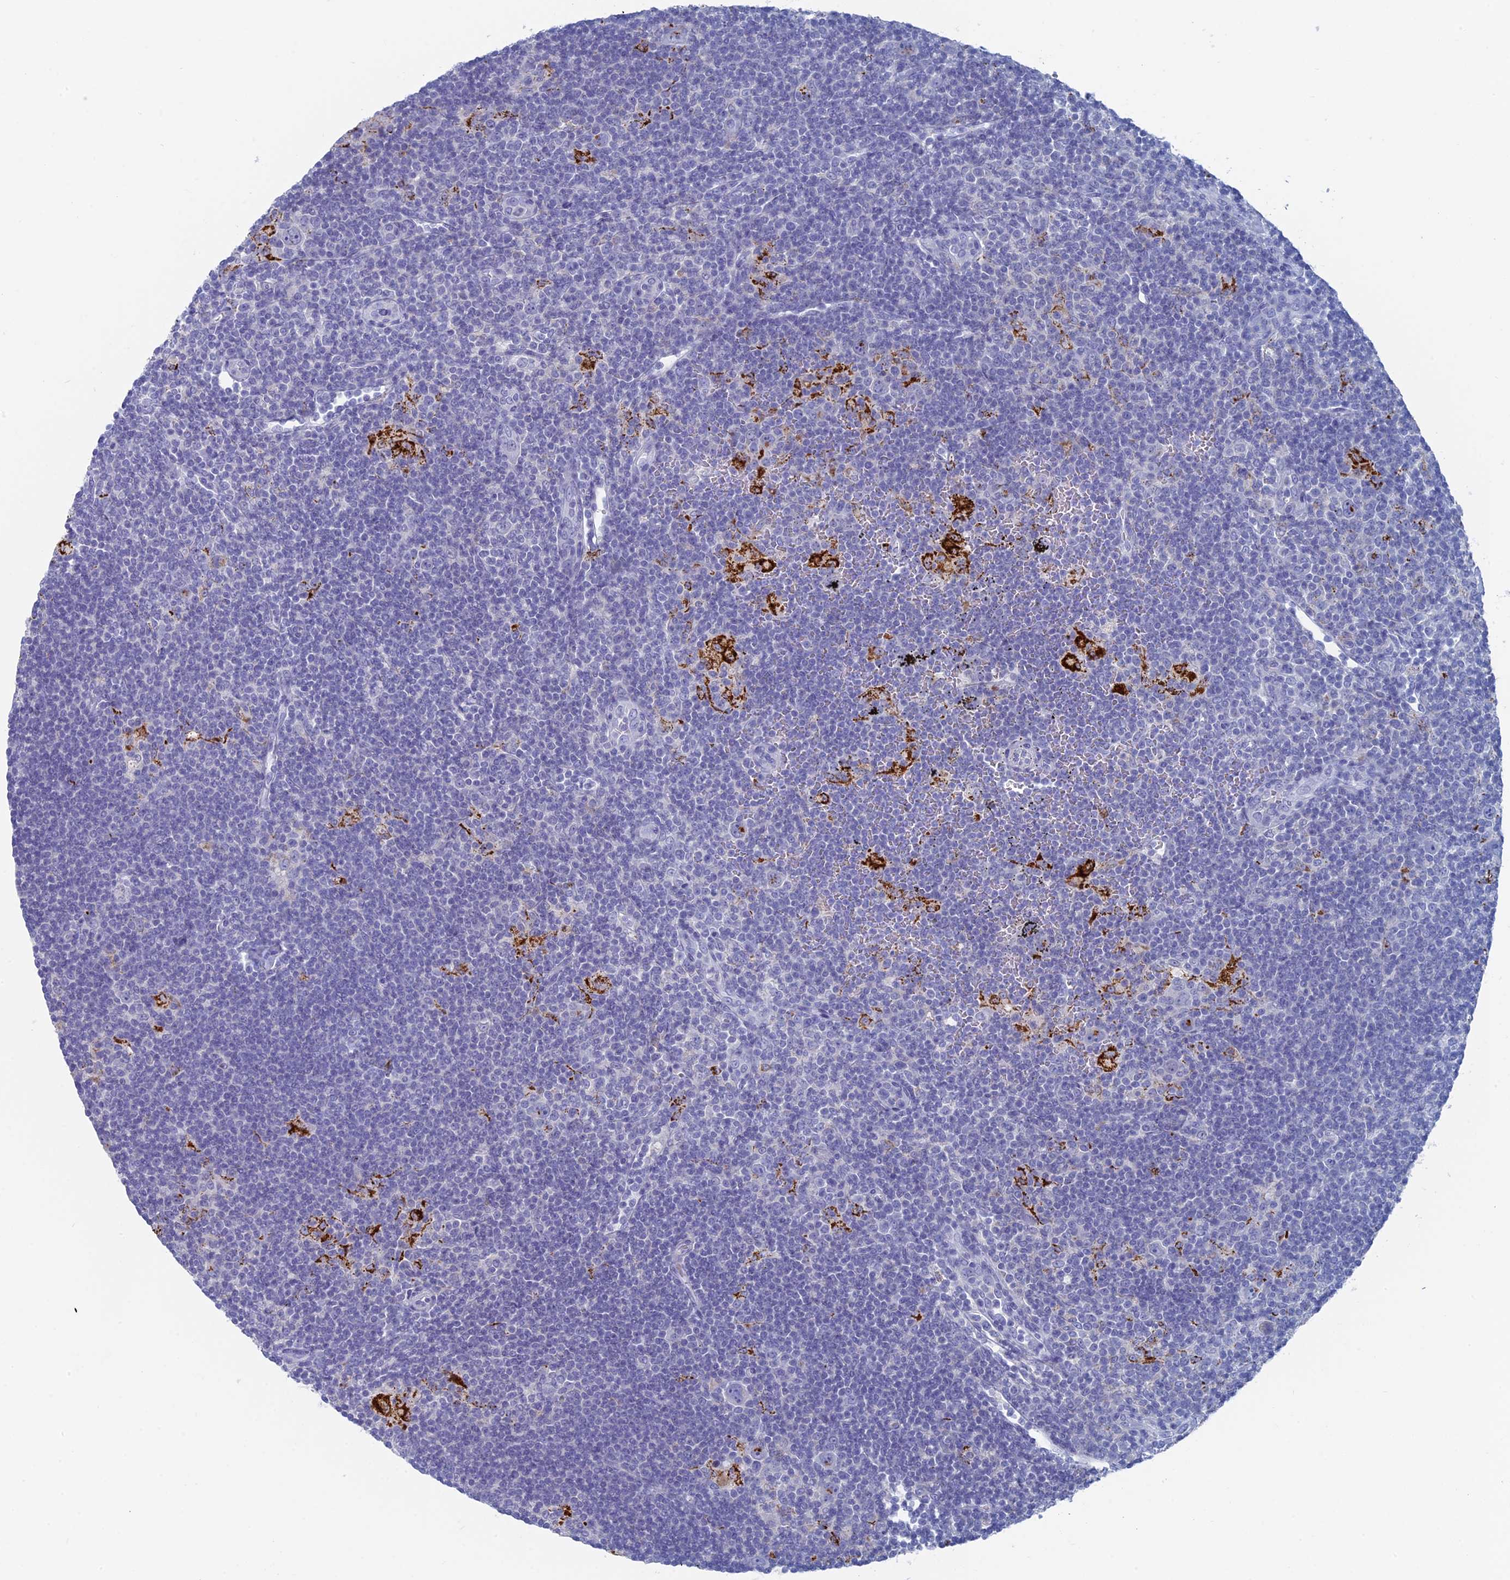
{"staining": {"intensity": "negative", "quantity": "none", "location": "none"}, "tissue": "lymphoma", "cell_type": "Tumor cells", "image_type": "cancer", "snomed": [{"axis": "morphology", "description": "Hodgkin's disease, NOS"}, {"axis": "topography", "description": "Lymph node"}], "caption": "IHC of human lymphoma displays no expression in tumor cells. (Stains: DAB (3,3'-diaminobenzidine) immunohistochemistry (IHC) with hematoxylin counter stain, Microscopy: brightfield microscopy at high magnification).", "gene": "ALMS1", "patient": {"sex": "female", "age": 57}}